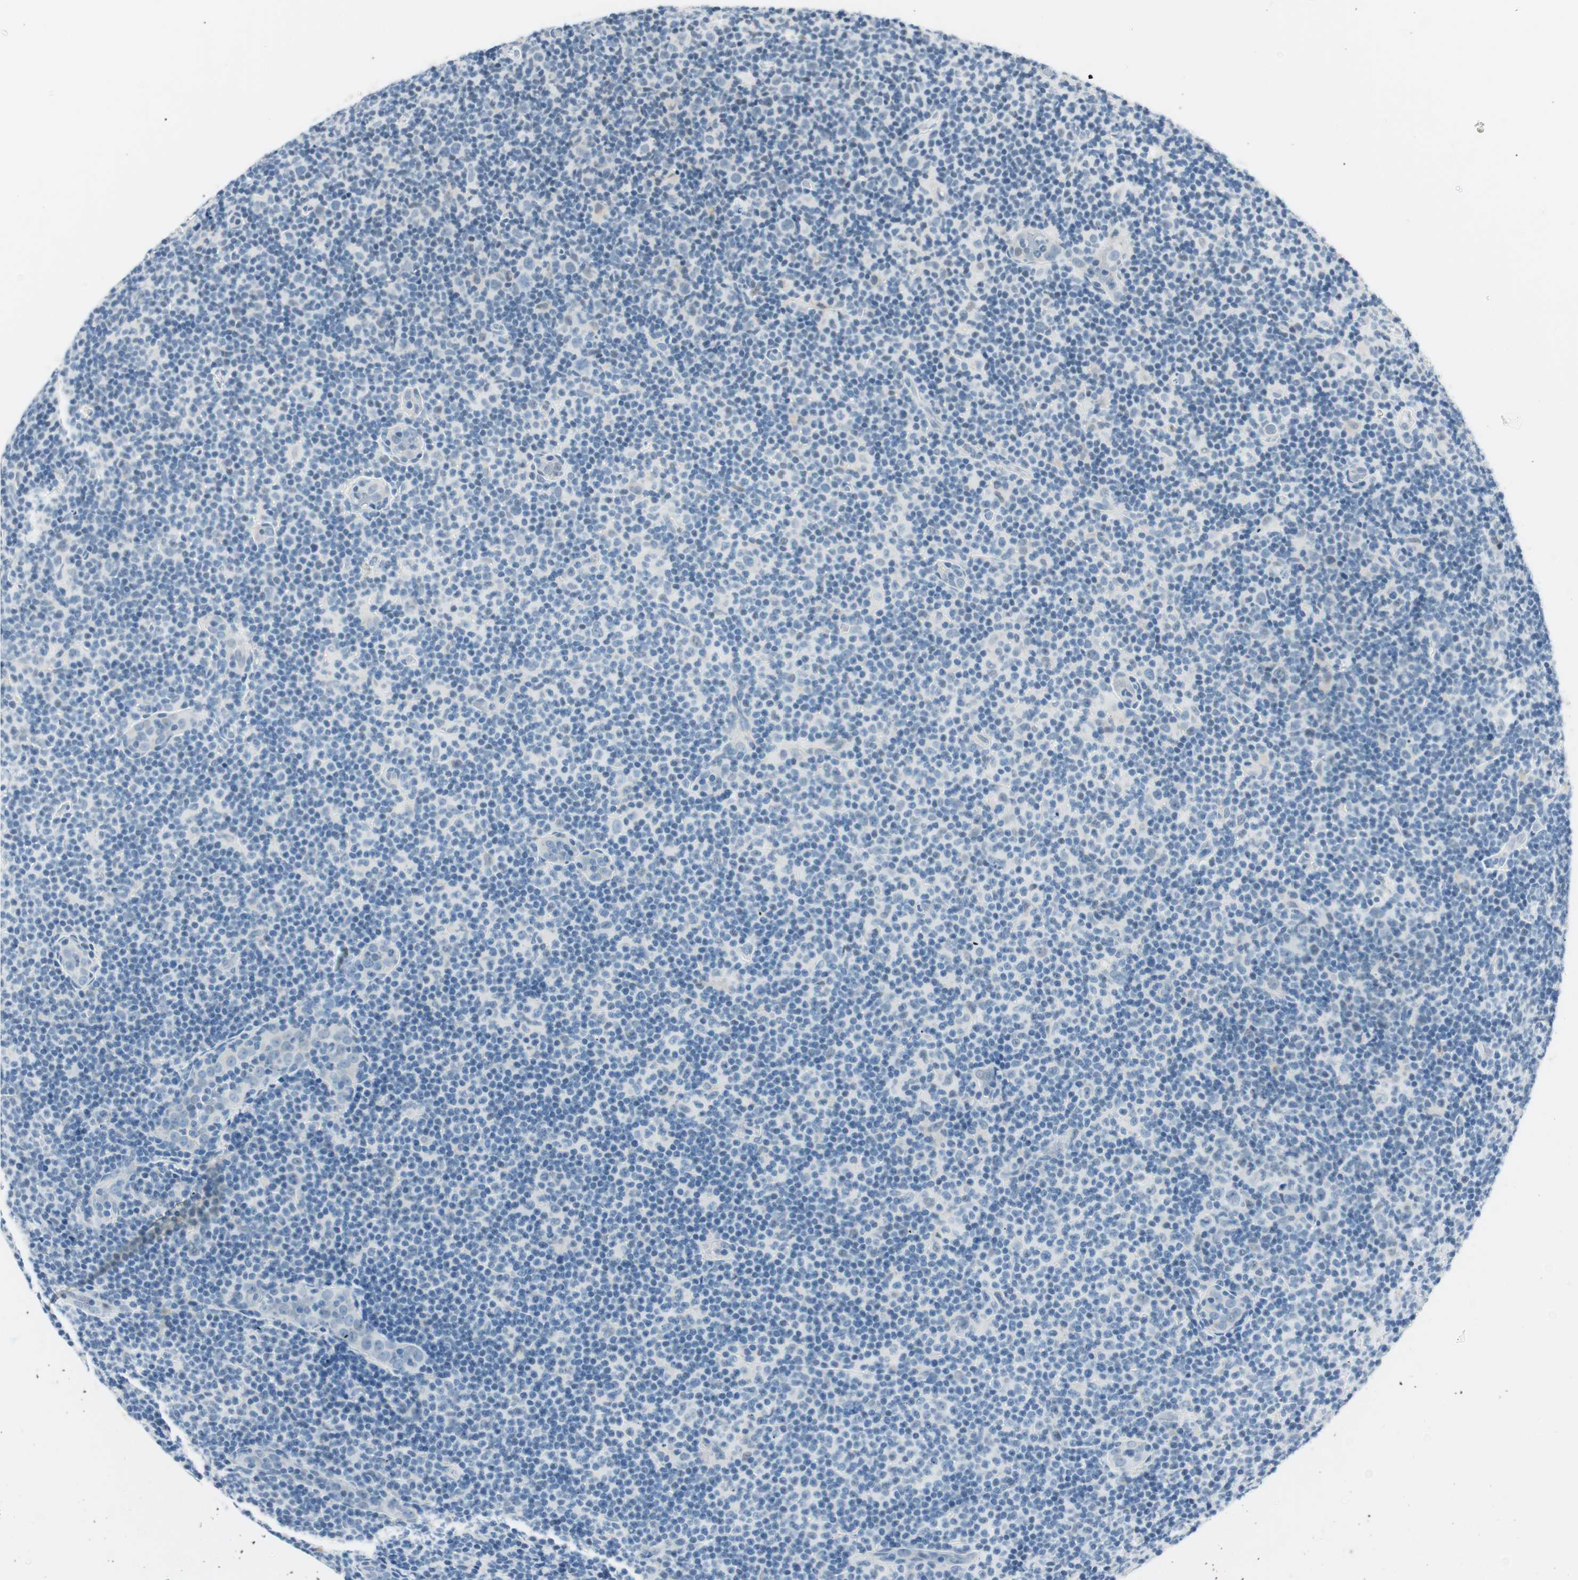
{"staining": {"intensity": "negative", "quantity": "none", "location": "none"}, "tissue": "lymphoma", "cell_type": "Tumor cells", "image_type": "cancer", "snomed": [{"axis": "morphology", "description": "Malignant lymphoma, non-Hodgkin's type, Low grade"}, {"axis": "topography", "description": "Lymph node"}], "caption": "Human lymphoma stained for a protein using IHC displays no staining in tumor cells.", "gene": "HOXB13", "patient": {"sex": "male", "age": 83}}